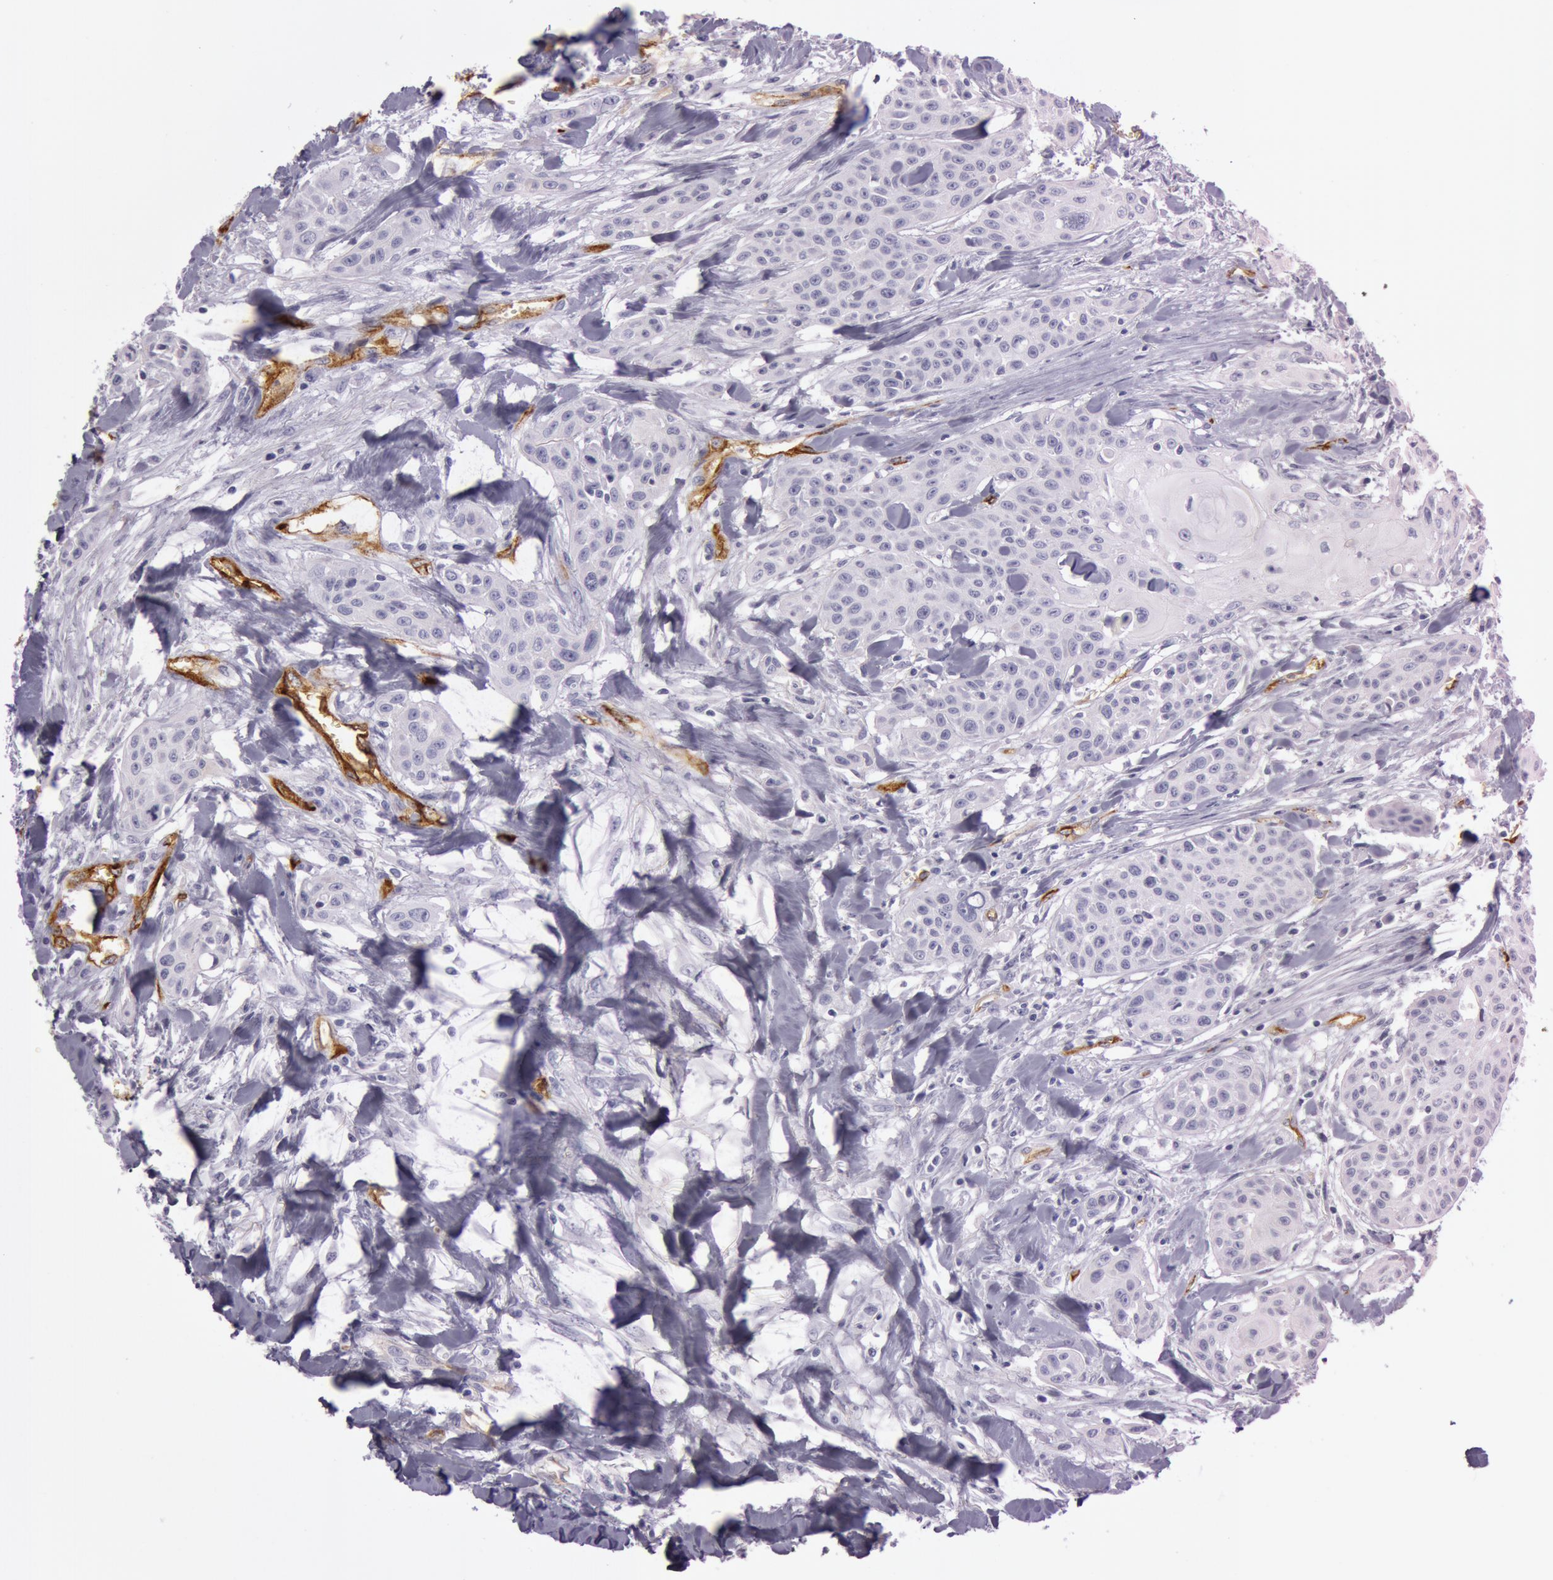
{"staining": {"intensity": "negative", "quantity": "none", "location": "none"}, "tissue": "head and neck cancer", "cell_type": "Tumor cells", "image_type": "cancer", "snomed": [{"axis": "morphology", "description": "Squamous cell carcinoma, NOS"}, {"axis": "morphology", "description": "Squamous cell carcinoma, metastatic, NOS"}, {"axis": "topography", "description": "Lymph node"}, {"axis": "topography", "description": "Salivary gland"}, {"axis": "topography", "description": "Head-Neck"}], "caption": "The immunohistochemistry photomicrograph has no significant expression in tumor cells of head and neck cancer tissue.", "gene": "FOLH1", "patient": {"sex": "female", "age": 74}}